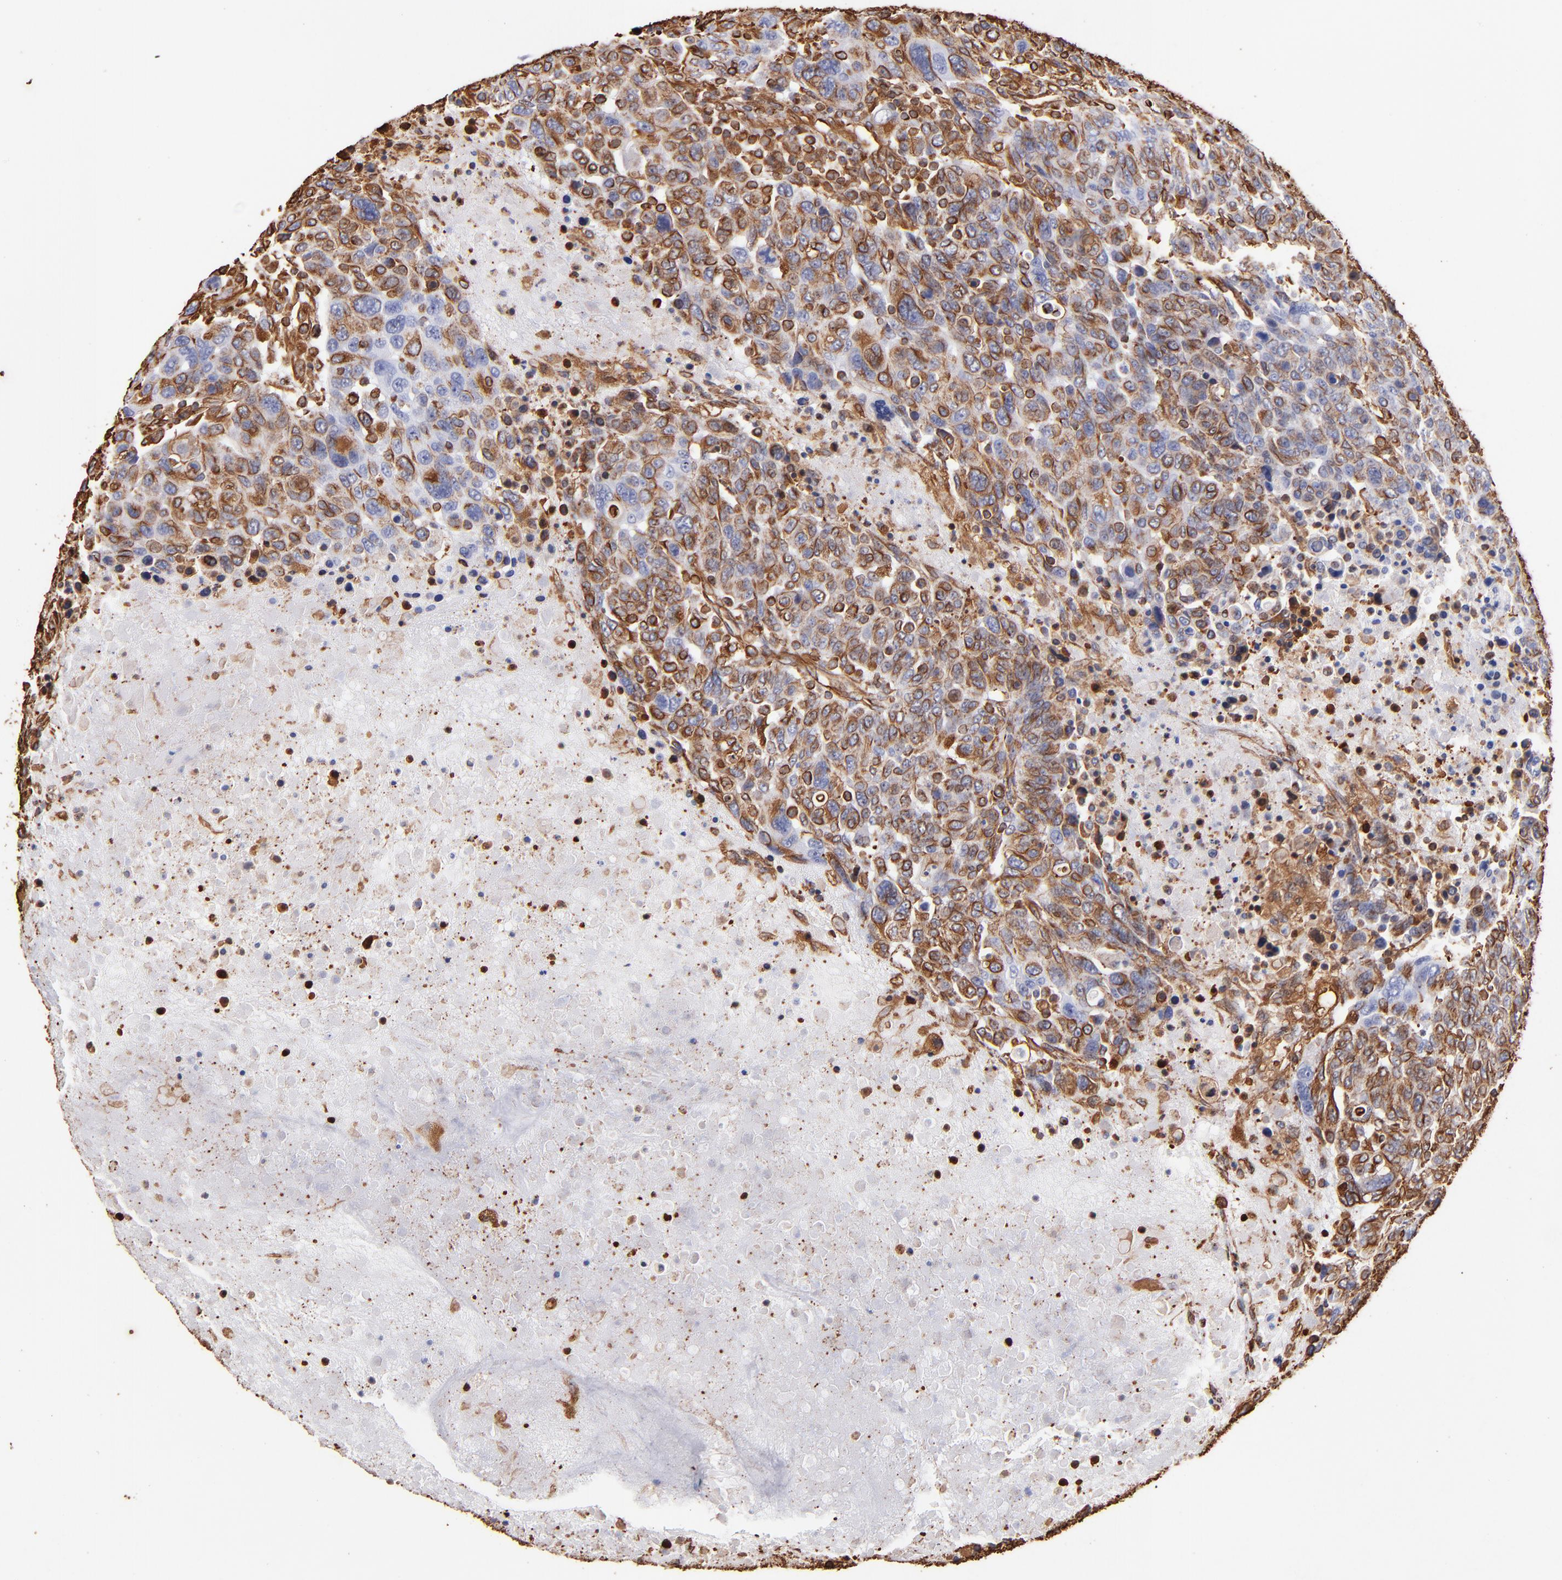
{"staining": {"intensity": "strong", "quantity": ">75%", "location": "cytoplasmic/membranous"}, "tissue": "breast cancer", "cell_type": "Tumor cells", "image_type": "cancer", "snomed": [{"axis": "morphology", "description": "Duct carcinoma"}, {"axis": "topography", "description": "Breast"}], "caption": "Protein staining exhibits strong cytoplasmic/membranous positivity in about >75% of tumor cells in breast cancer (infiltrating ductal carcinoma).", "gene": "VIM", "patient": {"sex": "female", "age": 37}}